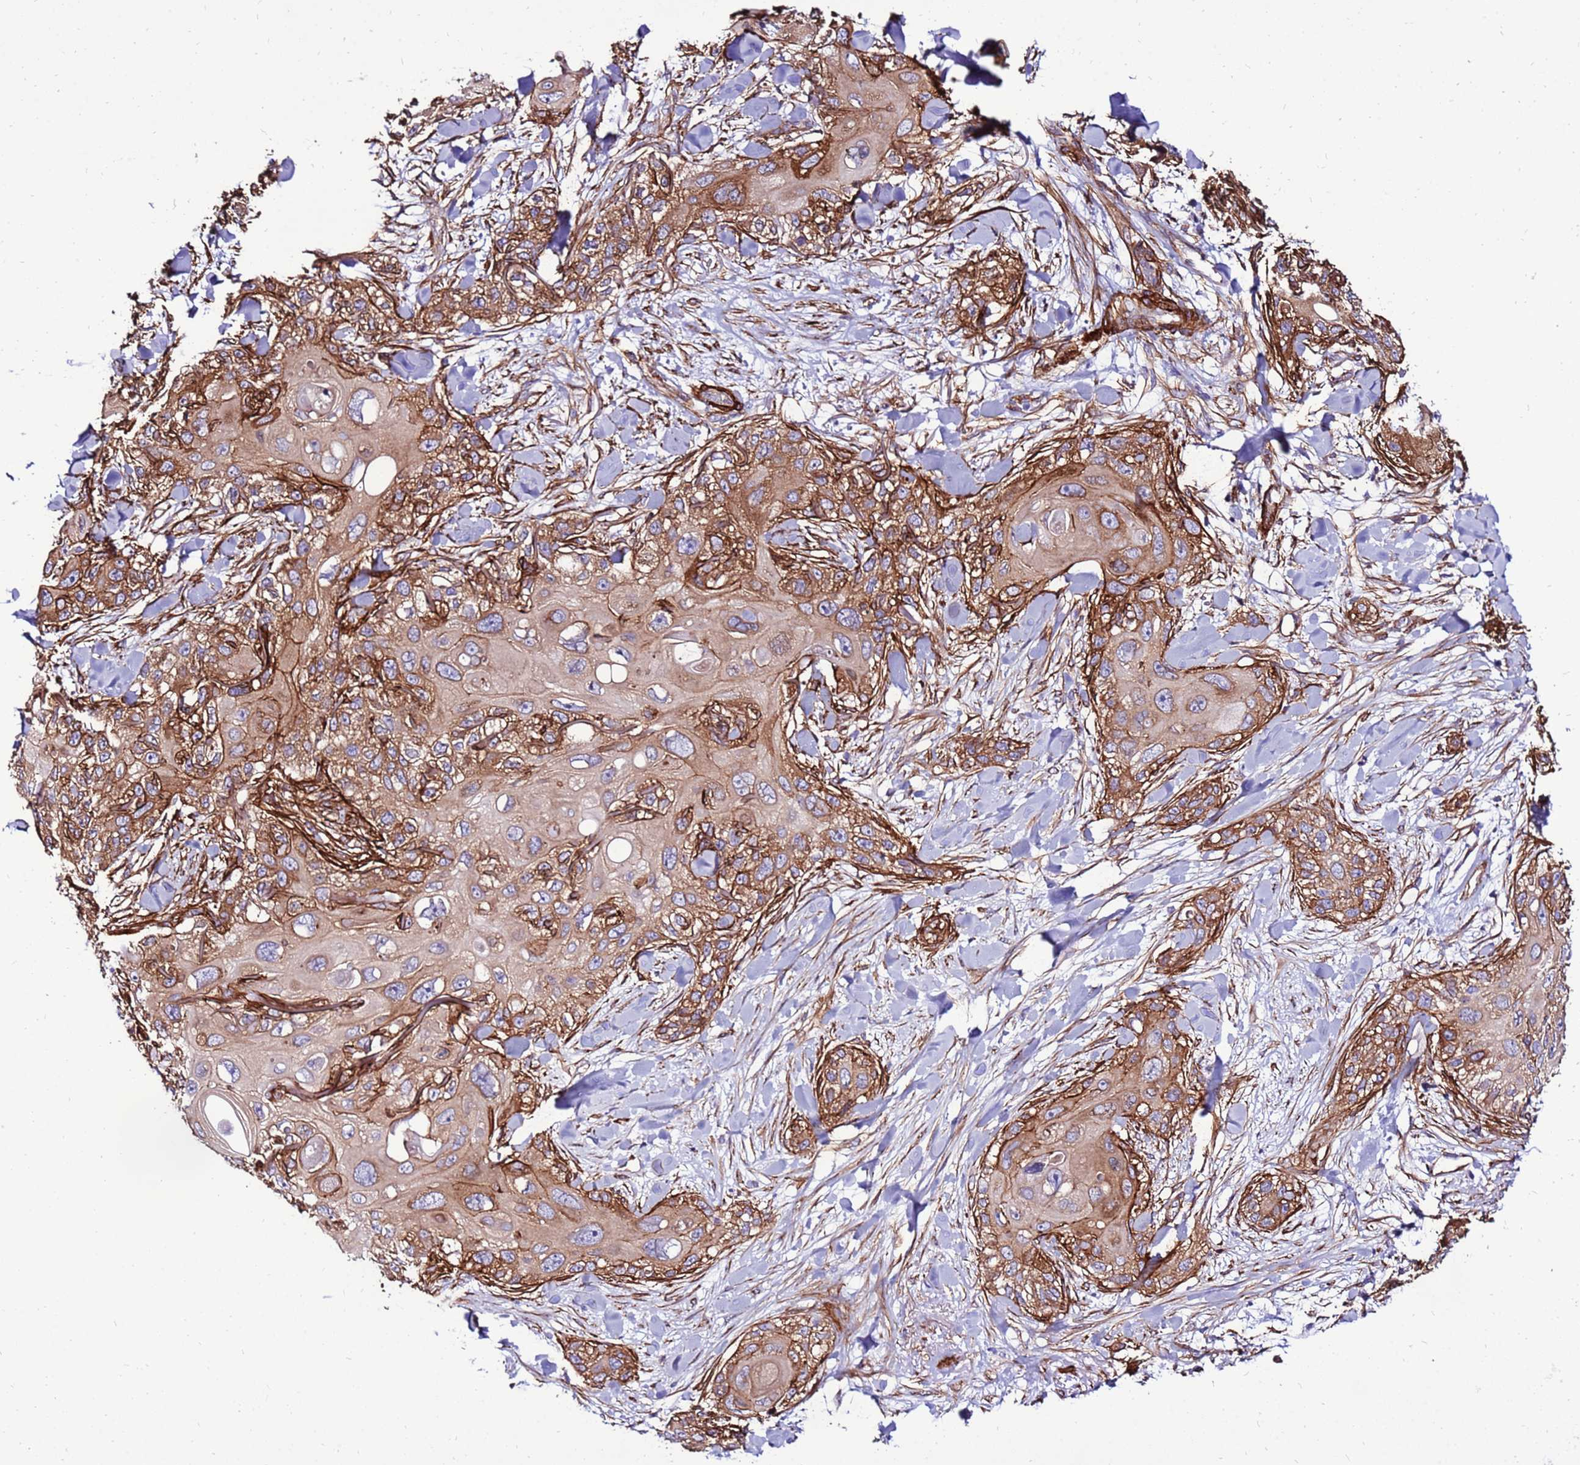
{"staining": {"intensity": "moderate", "quantity": ">75%", "location": "cytoplasmic/membranous"}, "tissue": "skin cancer", "cell_type": "Tumor cells", "image_type": "cancer", "snomed": [{"axis": "morphology", "description": "Normal tissue, NOS"}, {"axis": "morphology", "description": "Squamous cell carcinoma, NOS"}, {"axis": "topography", "description": "Skin"}], "caption": "Skin squamous cell carcinoma stained for a protein (brown) displays moderate cytoplasmic/membranous positive staining in approximately >75% of tumor cells.", "gene": "EI24", "patient": {"sex": "male", "age": 72}}